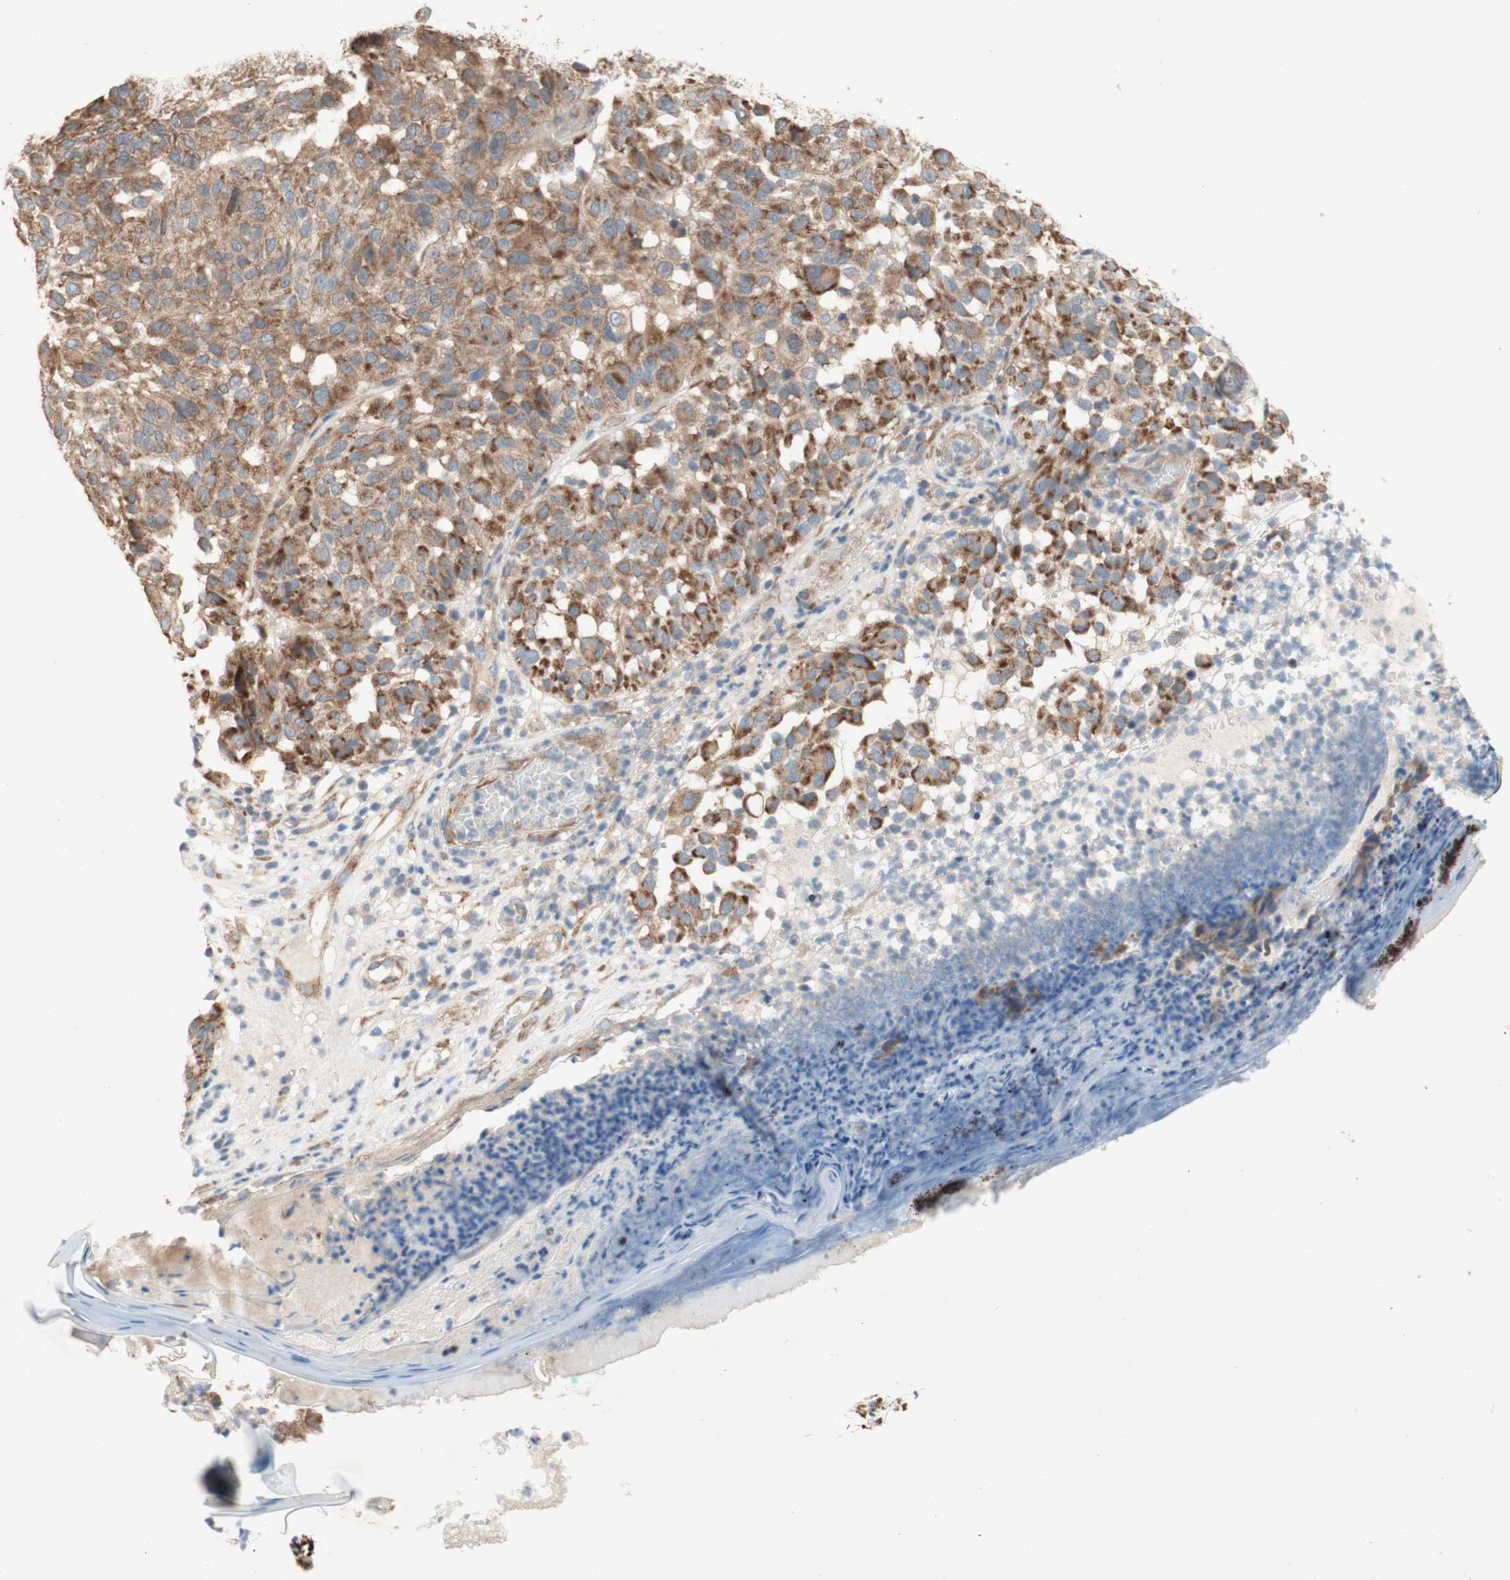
{"staining": {"intensity": "moderate", "quantity": ">75%", "location": "cytoplasmic/membranous"}, "tissue": "melanoma", "cell_type": "Tumor cells", "image_type": "cancer", "snomed": [{"axis": "morphology", "description": "Malignant melanoma, NOS"}, {"axis": "topography", "description": "Skin"}], "caption": "A brown stain labels moderate cytoplasmic/membranous expression of a protein in melanoma tumor cells.", "gene": "SOCS2", "patient": {"sex": "female", "age": 46}}